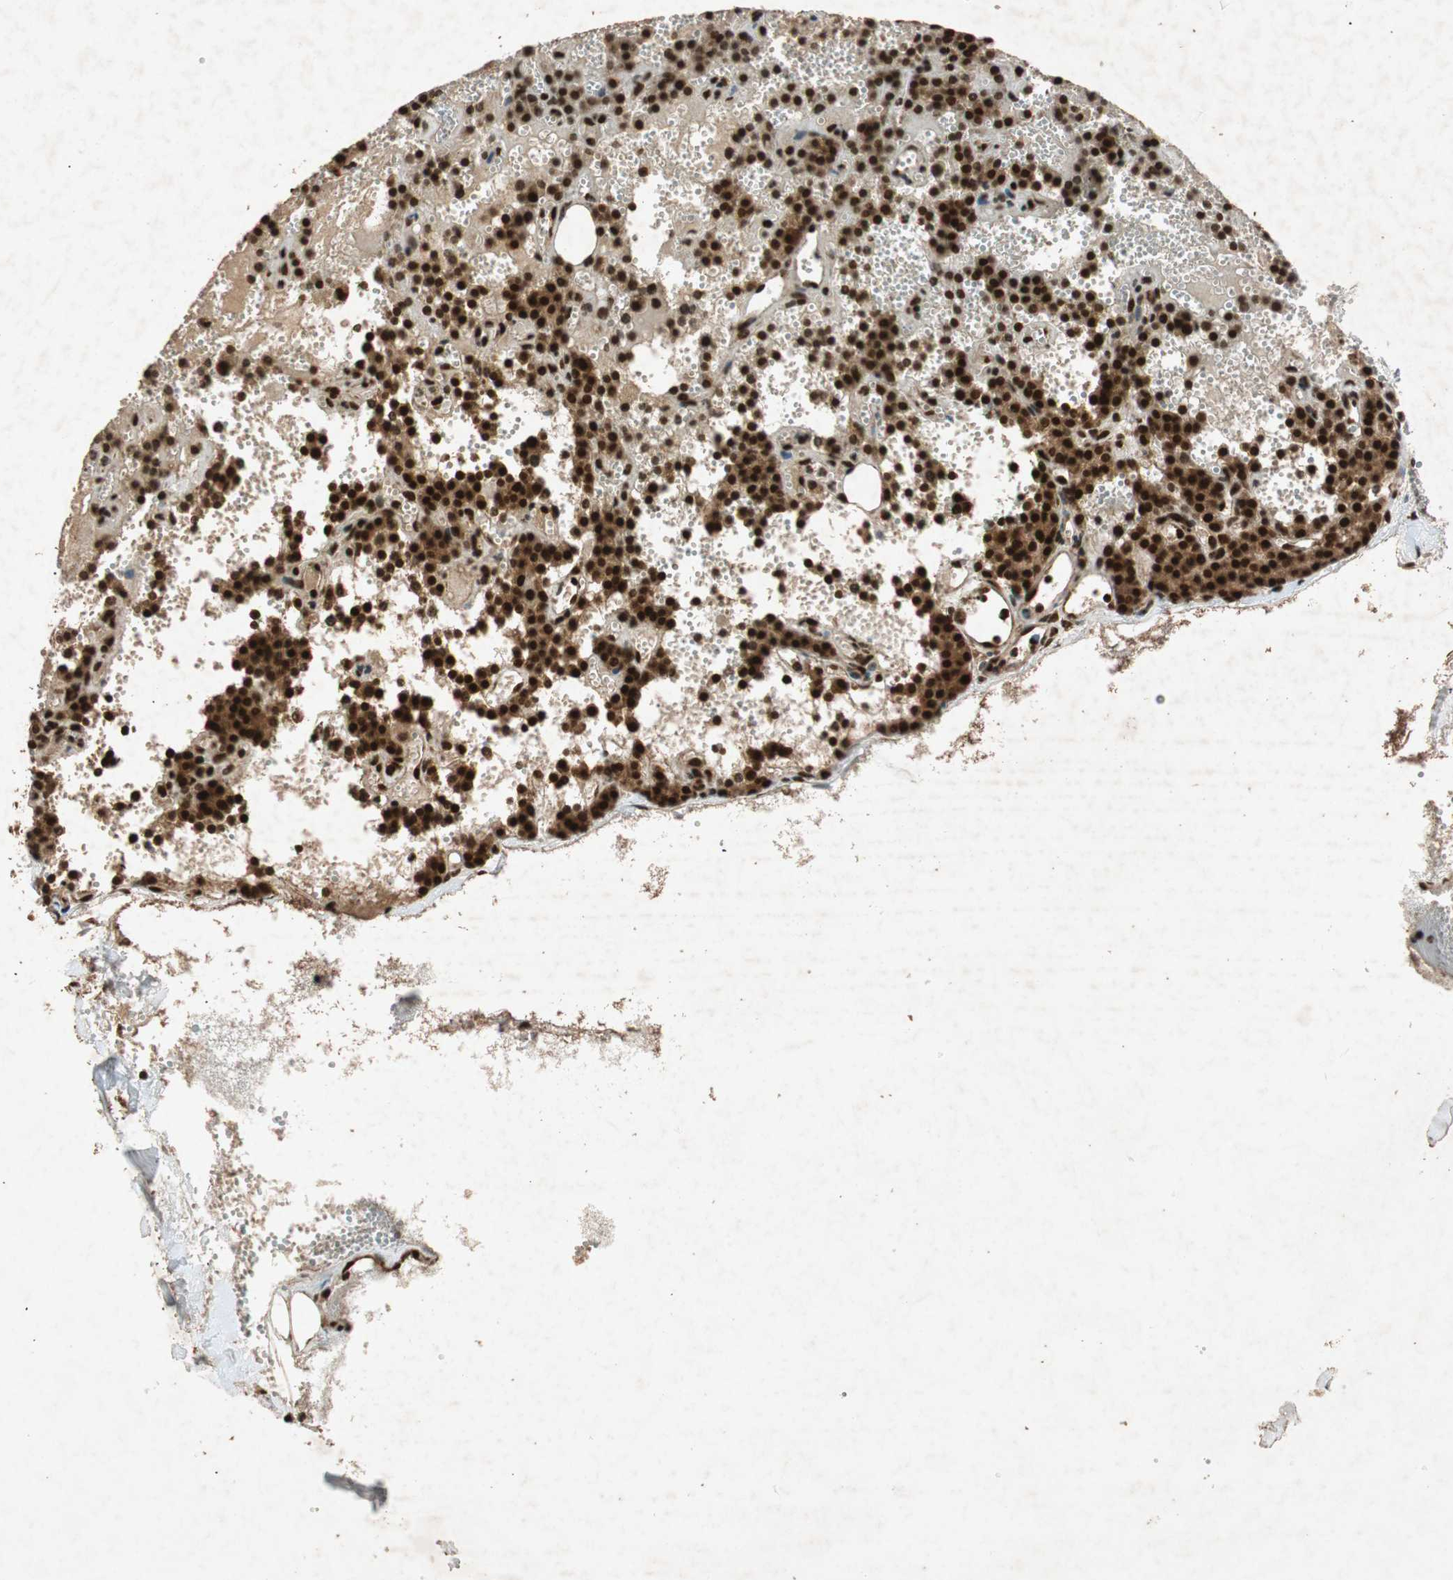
{"staining": {"intensity": "strong", "quantity": ">75%", "location": "nuclear"}, "tissue": "parathyroid gland", "cell_type": "Glandular cells", "image_type": "normal", "snomed": [{"axis": "morphology", "description": "Normal tissue, NOS"}, {"axis": "topography", "description": "Parathyroid gland"}], "caption": "A photomicrograph of parathyroid gland stained for a protein shows strong nuclear brown staining in glandular cells. The staining is performed using DAB brown chromogen to label protein expression. The nuclei are counter-stained blue using hematoxylin.", "gene": "ALKBH5", "patient": {"sex": "male", "age": 25}}